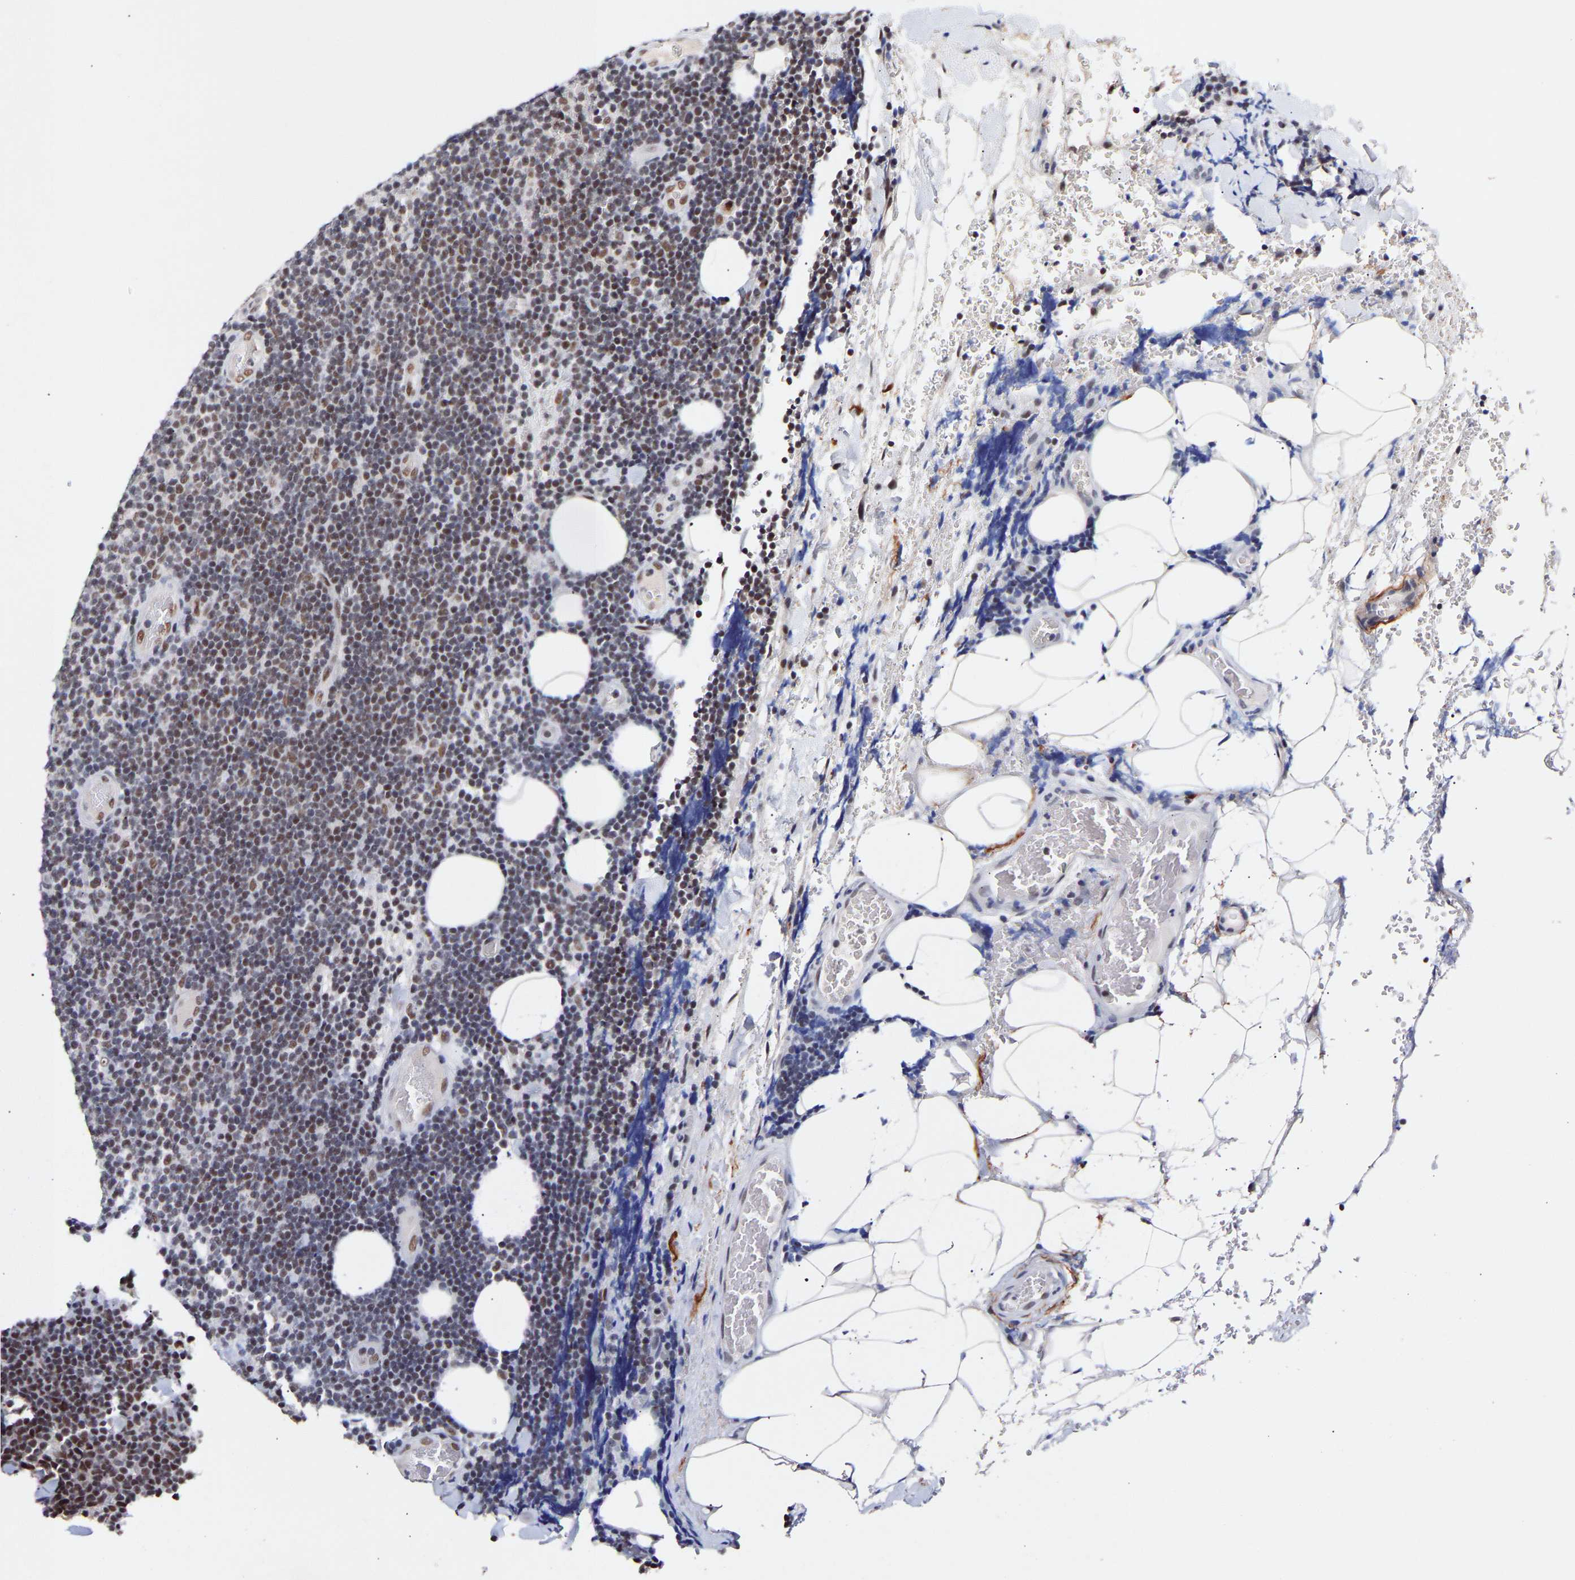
{"staining": {"intensity": "weak", "quantity": "25%-75%", "location": "nuclear"}, "tissue": "lymphoma", "cell_type": "Tumor cells", "image_type": "cancer", "snomed": [{"axis": "morphology", "description": "Malignant lymphoma, non-Hodgkin's type, Low grade"}, {"axis": "topography", "description": "Lymph node"}], "caption": "Protein analysis of malignant lymphoma, non-Hodgkin's type (low-grade) tissue exhibits weak nuclear positivity in about 25%-75% of tumor cells.", "gene": "RBM15", "patient": {"sex": "male", "age": 66}}